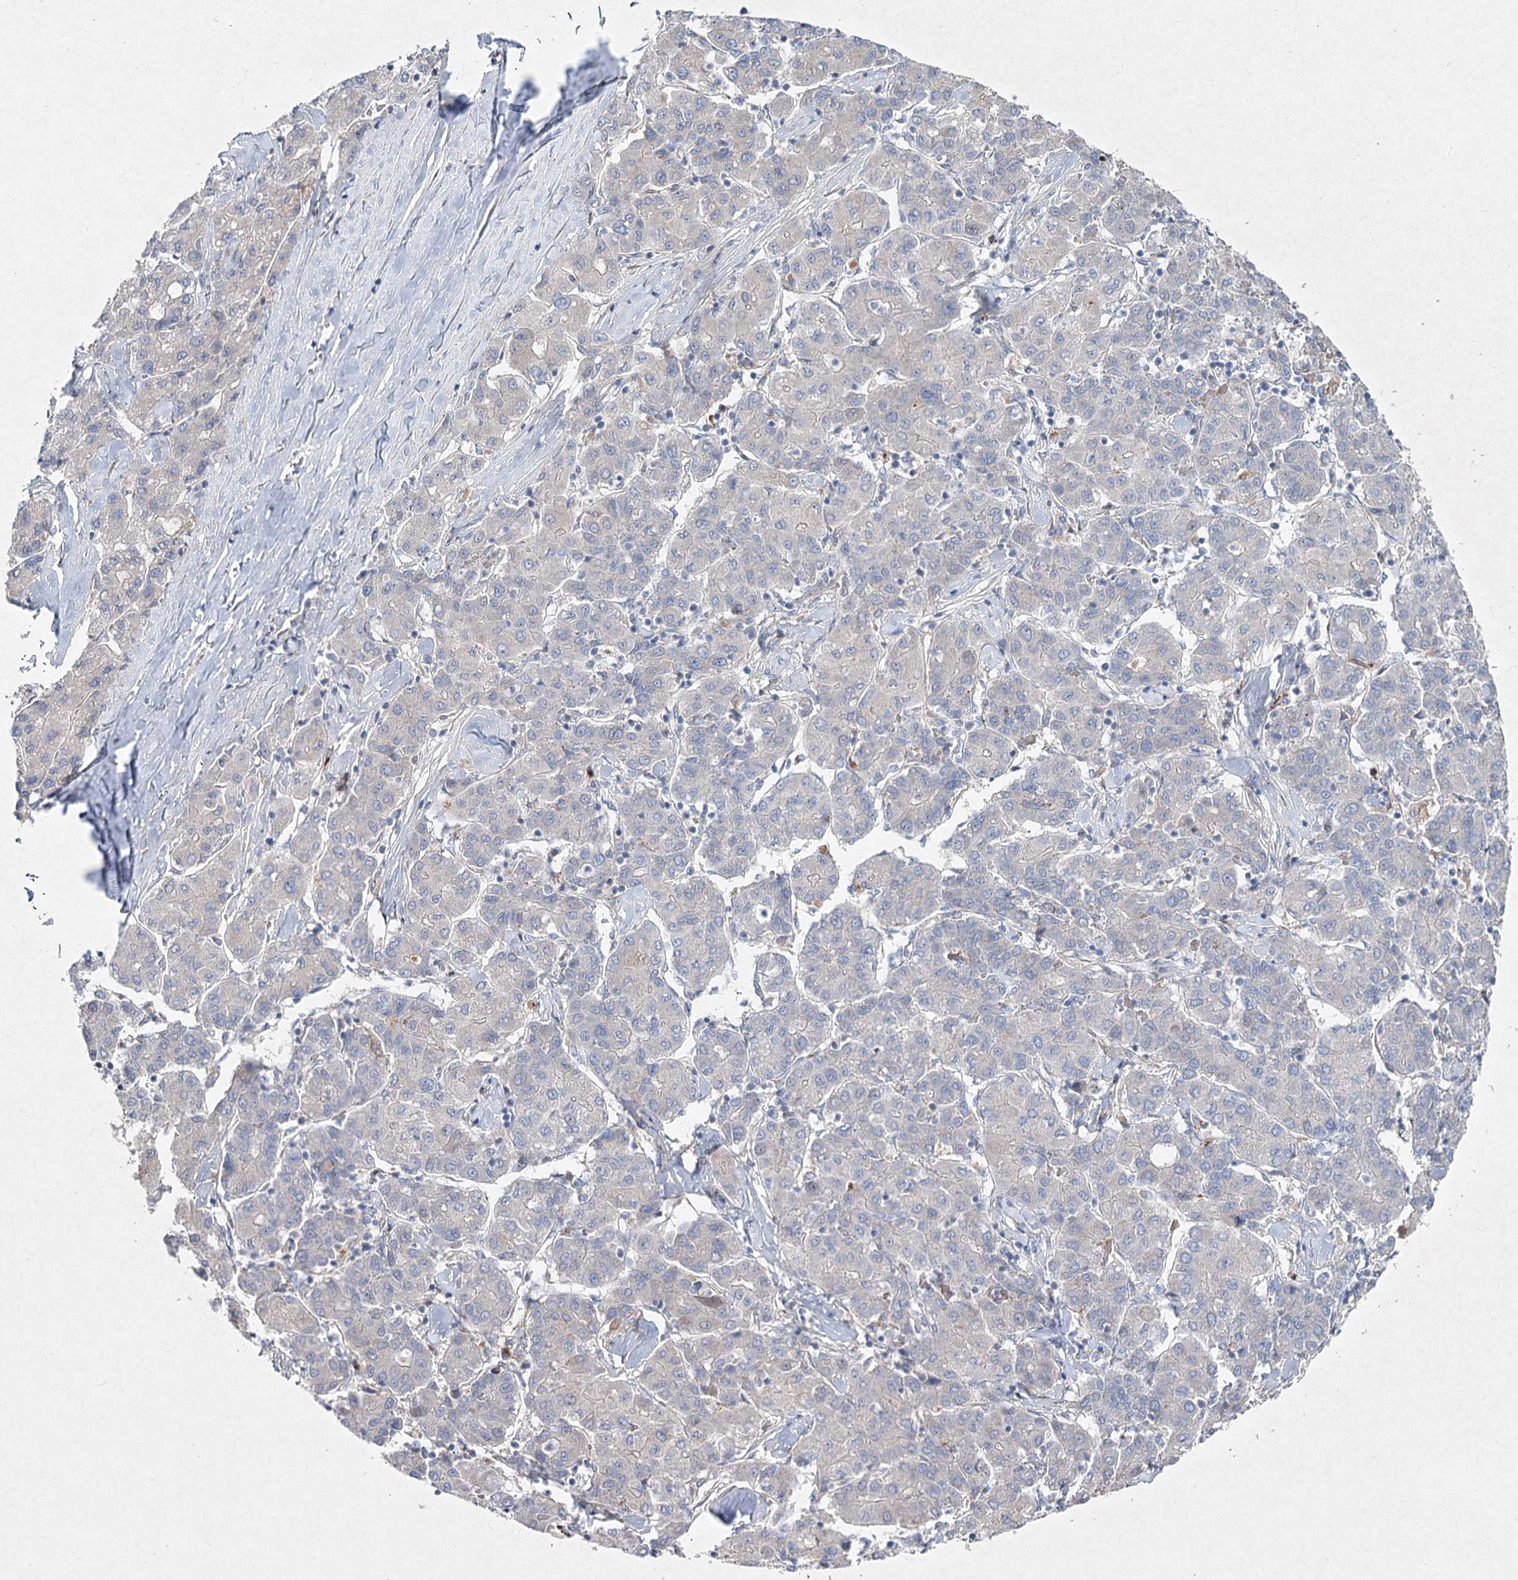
{"staining": {"intensity": "negative", "quantity": "none", "location": "none"}, "tissue": "liver cancer", "cell_type": "Tumor cells", "image_type": "cancer", "snomed": [{"axis": "morphology", "description": "Carcinoma, Hepatocellular, NOS"}, {"axis": "topography", "description": "Liver"}], "caption": "Micrograph shows no protein staining in tumor cells of hepatocellular carcinoma (liver) tissue. (Brightfield microscopy of DAB immunohistochemistry (IHC) at high magnification).", "gene": "SH3BP5L", "patient": {"sex": "male", "age": 65}}